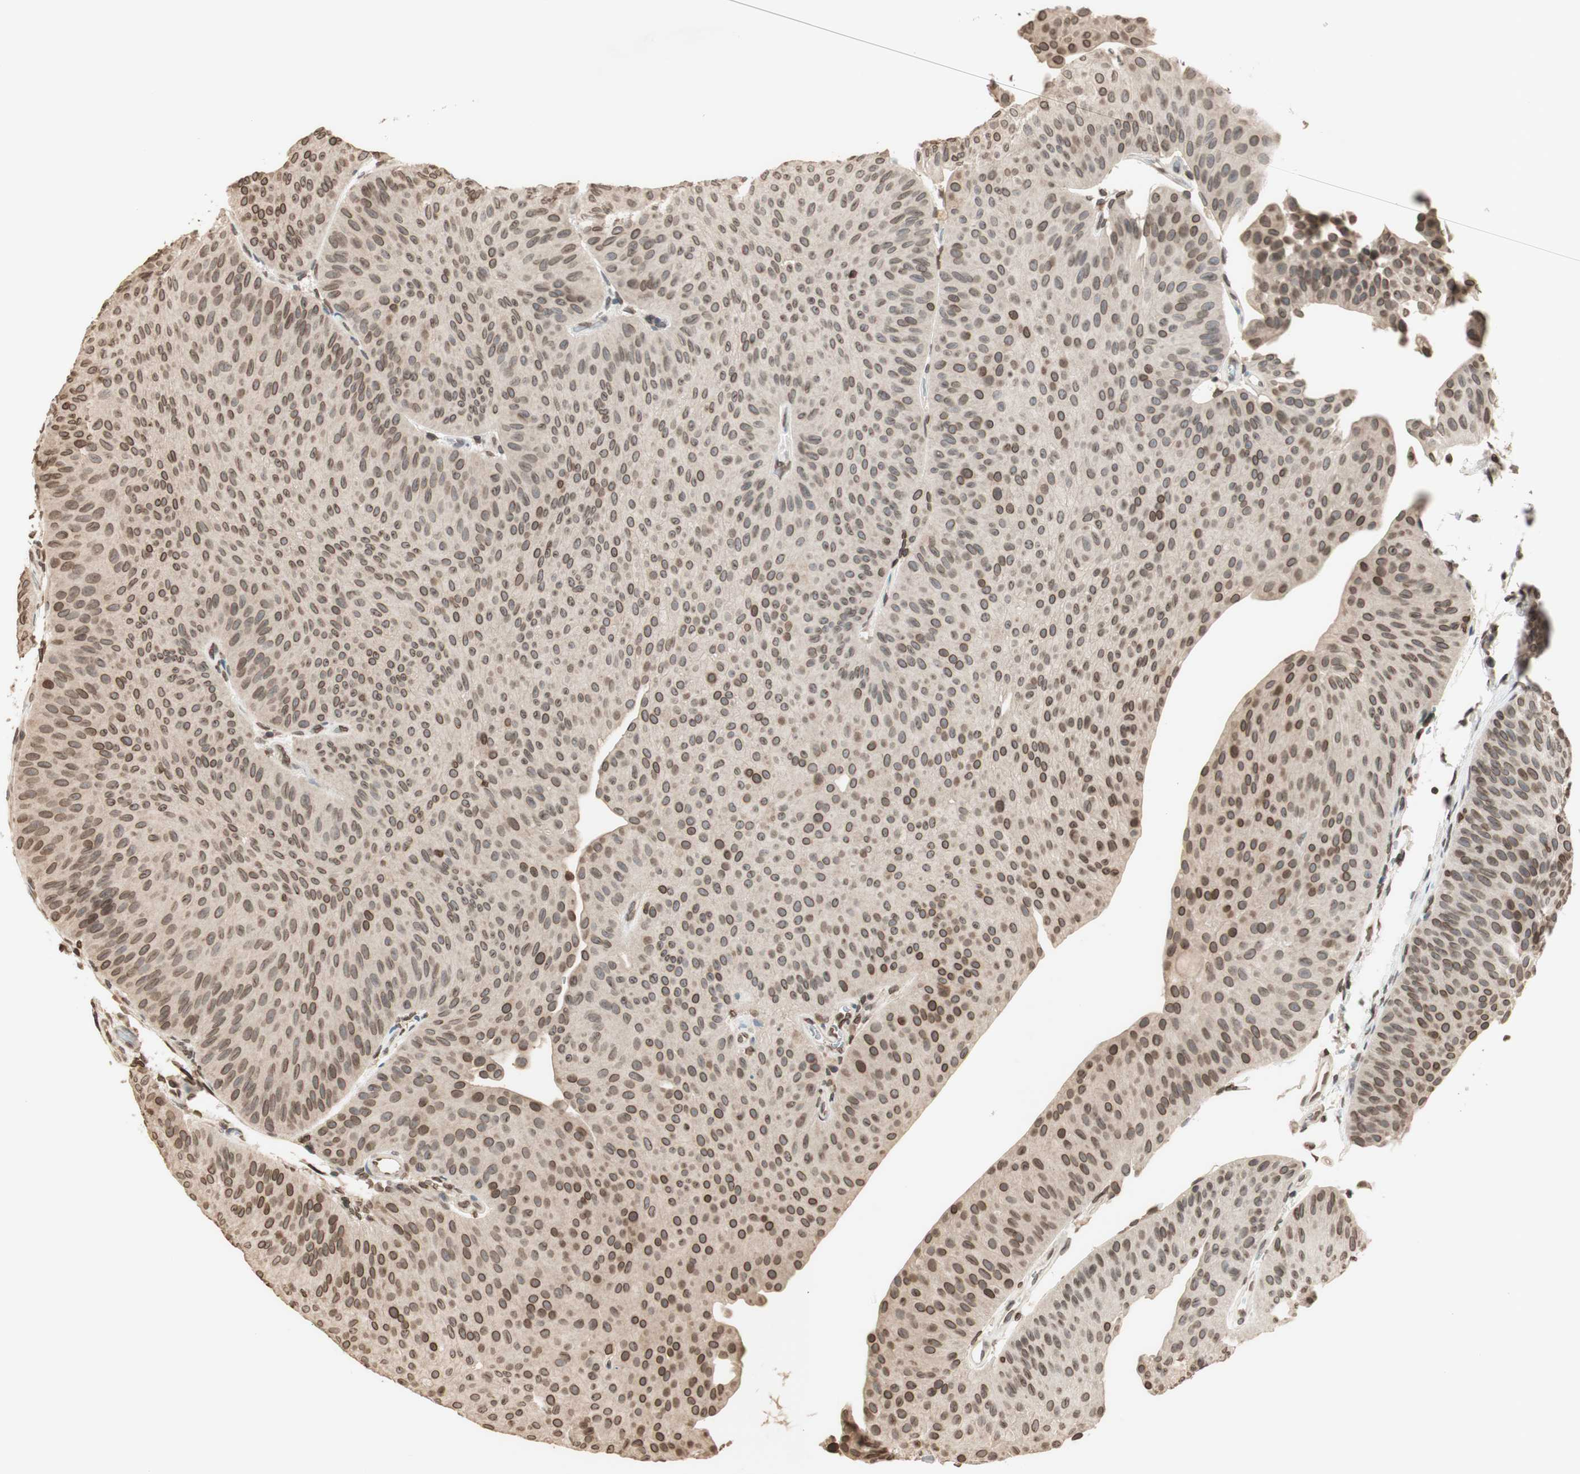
{"staining": {"intensity": "moderate", "quantity": ">75%", "location": "cytoplasmic/membranous,nuclear"}, "tissue": "urothelial cancer", "cell_type": "Tumor cells", "image_type": "cancer", "snomed": [{"axis": "morphology", "description": "Urothelial carcinoma, Low grade"}, {"axis": "topography", "description": "Urinary bladder"}], "caption": "Urothelial cancer stained with immunohistochemistry displays moderate cytoplasmic/membranous and nuclear expression in about >75% of tumor cells.", "gene": "TMPO", "patient": {"sex": "female", "age": 60}}